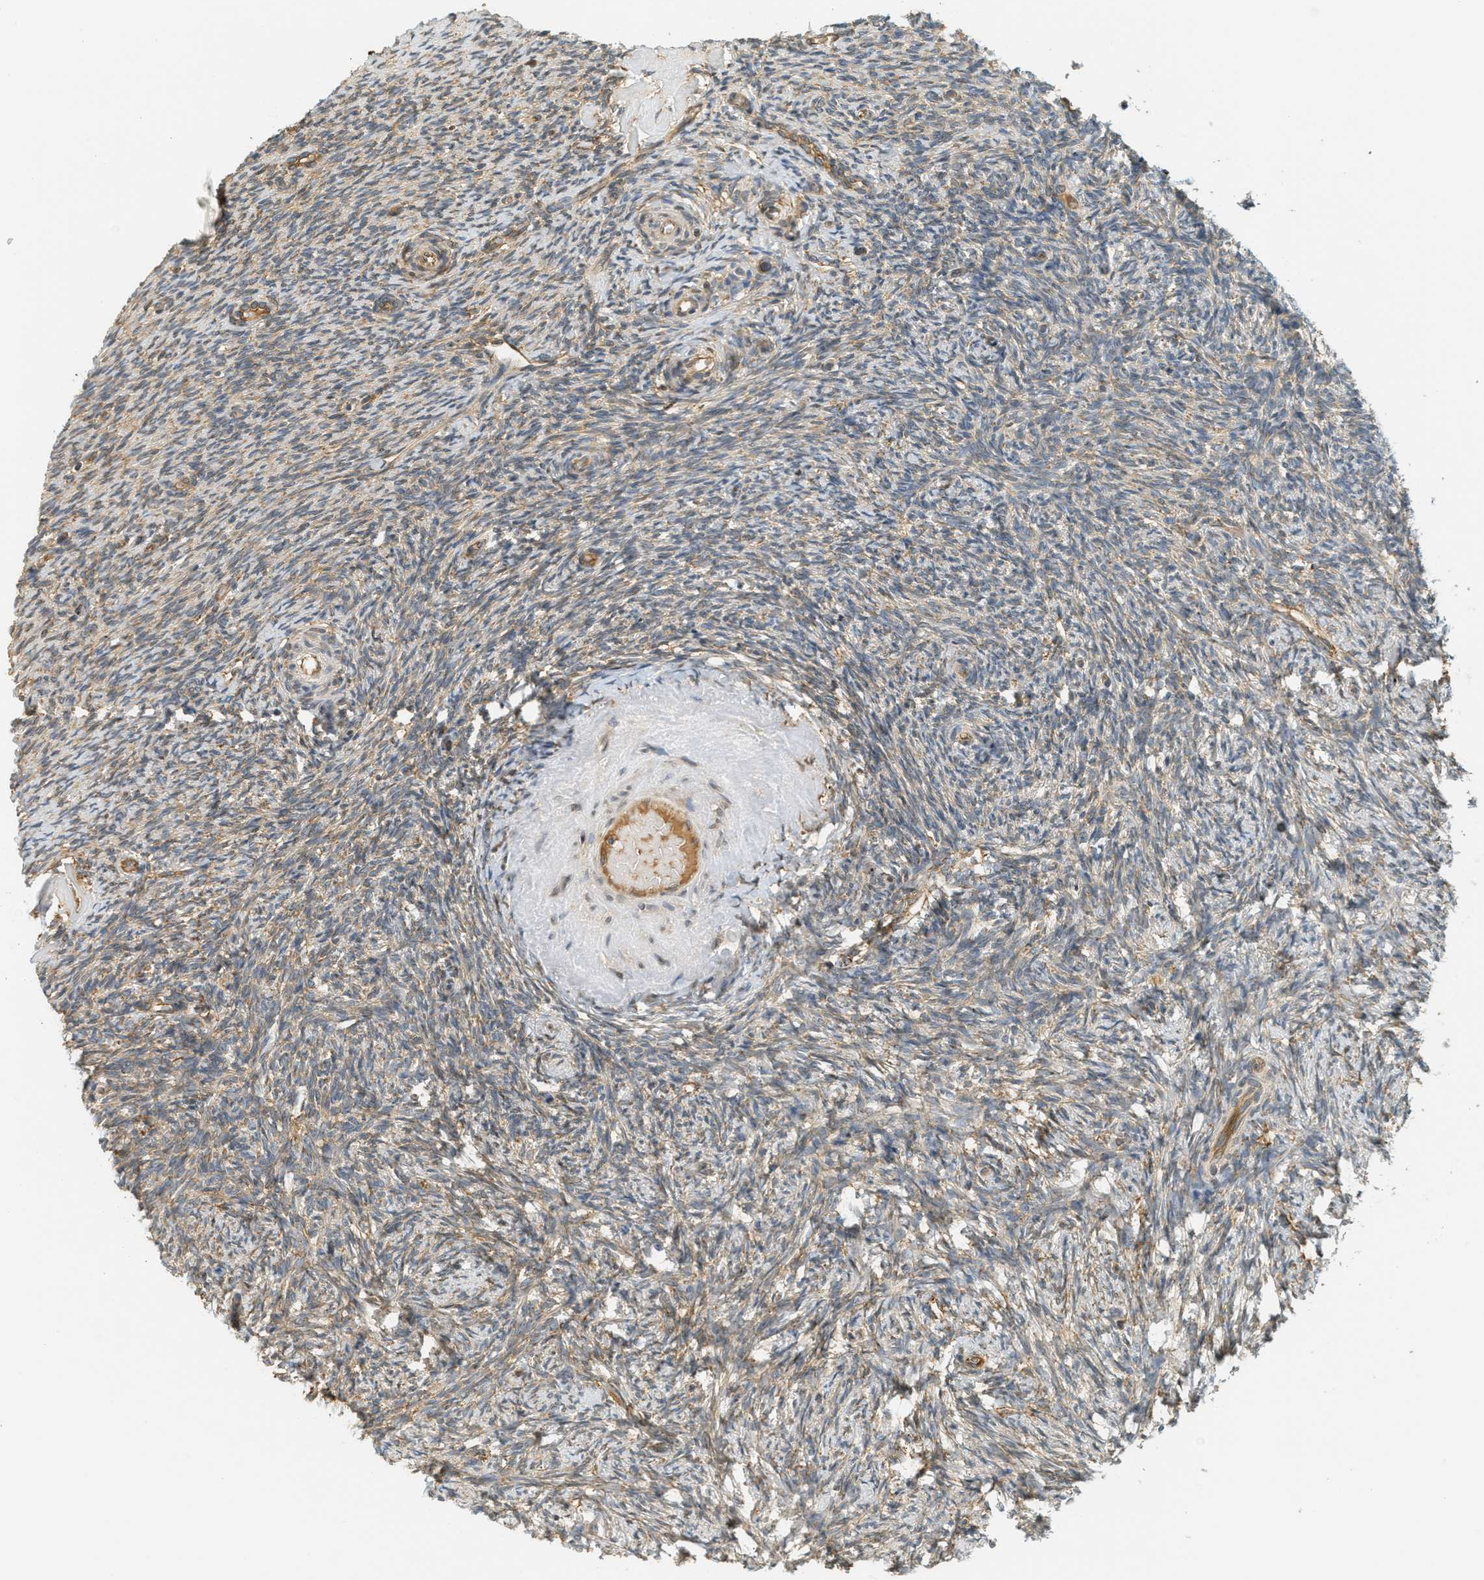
{"staining": {"intensity": "moderate", "quantity": "25%-75%", "location": "cytoplasmic/membranous"}, "tissue": "ovary", "cell_type": "Ovarian stroma cells", "image_type": "normal", "snomed": [{"axis": "morphology", "description": "Normal tissue, NOS"}, {"axis": "topography", "description": "Ovary"}], "caption": "A micrograph showing moderate cytoplasmic/membranous staining in approximately 25%-75% of ovarian stroma cells in normal ovary, as visualized by brown immunohistochemical staining.", "gene": "PDK1", "patient": {"sex": "female", "age": 60}}